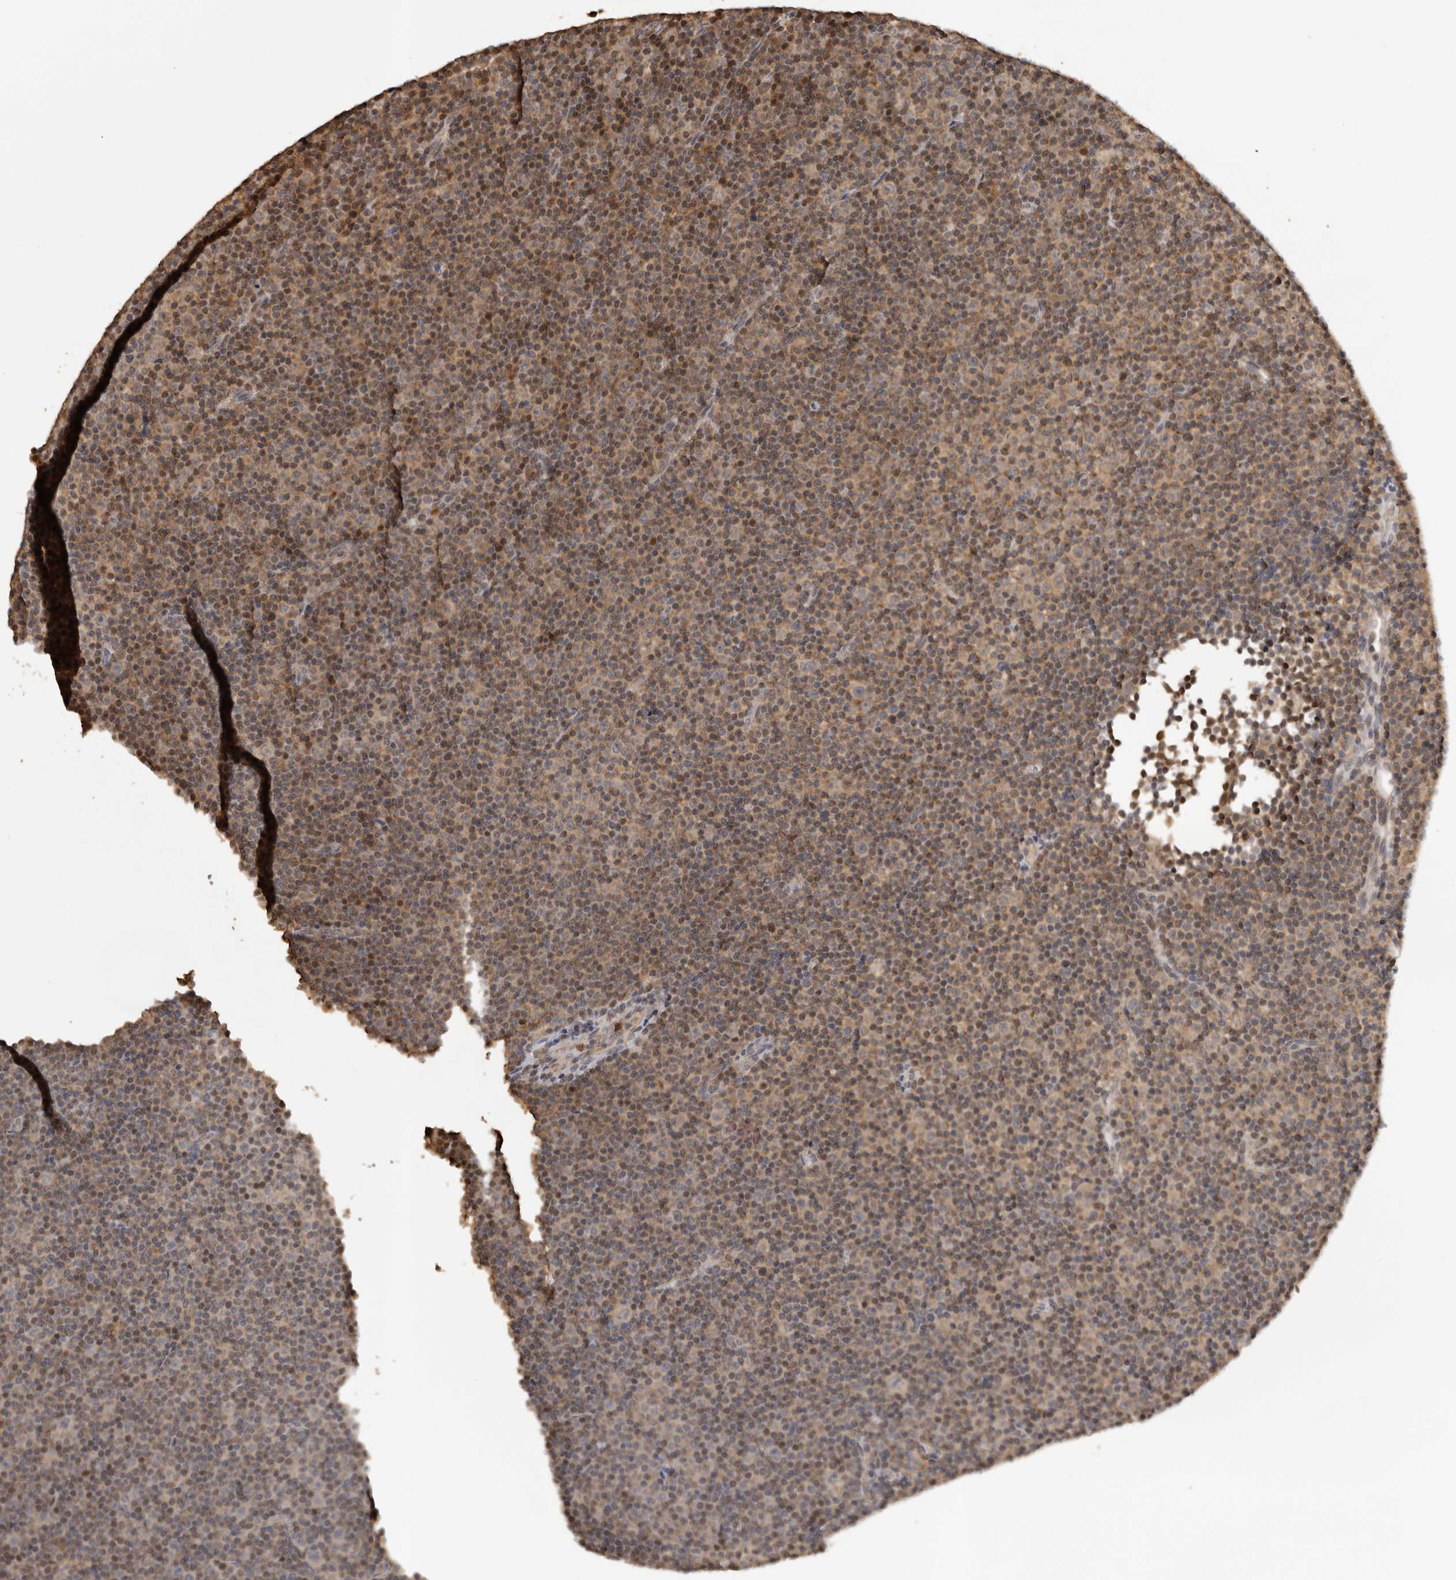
{"staining": {"intensity": "weak", "quantity": "25%-75%", "location": "cytoplasmic/membranous,nuclear"}, "tissue": "lymphoma", "cell_type": "Tumor cells", "image_type": "cancer", "snomed": [{"axis": "morphology", "description": "Malignant lymphoma, non-Hodgkin's type, Low grade"}, {"axis": "topography", "description": "Lymph node"}], "caption": "Low-grade malignant lymphoma, non-Hodgkin's type stained with immunohistochemistry (IHC) reveals weak cytoplasmic/membranous and nuclear expression in about 25%-75% of tumor cells.", "gene": "KIF2B", "patient": {"sex": "female", "age": 67}}